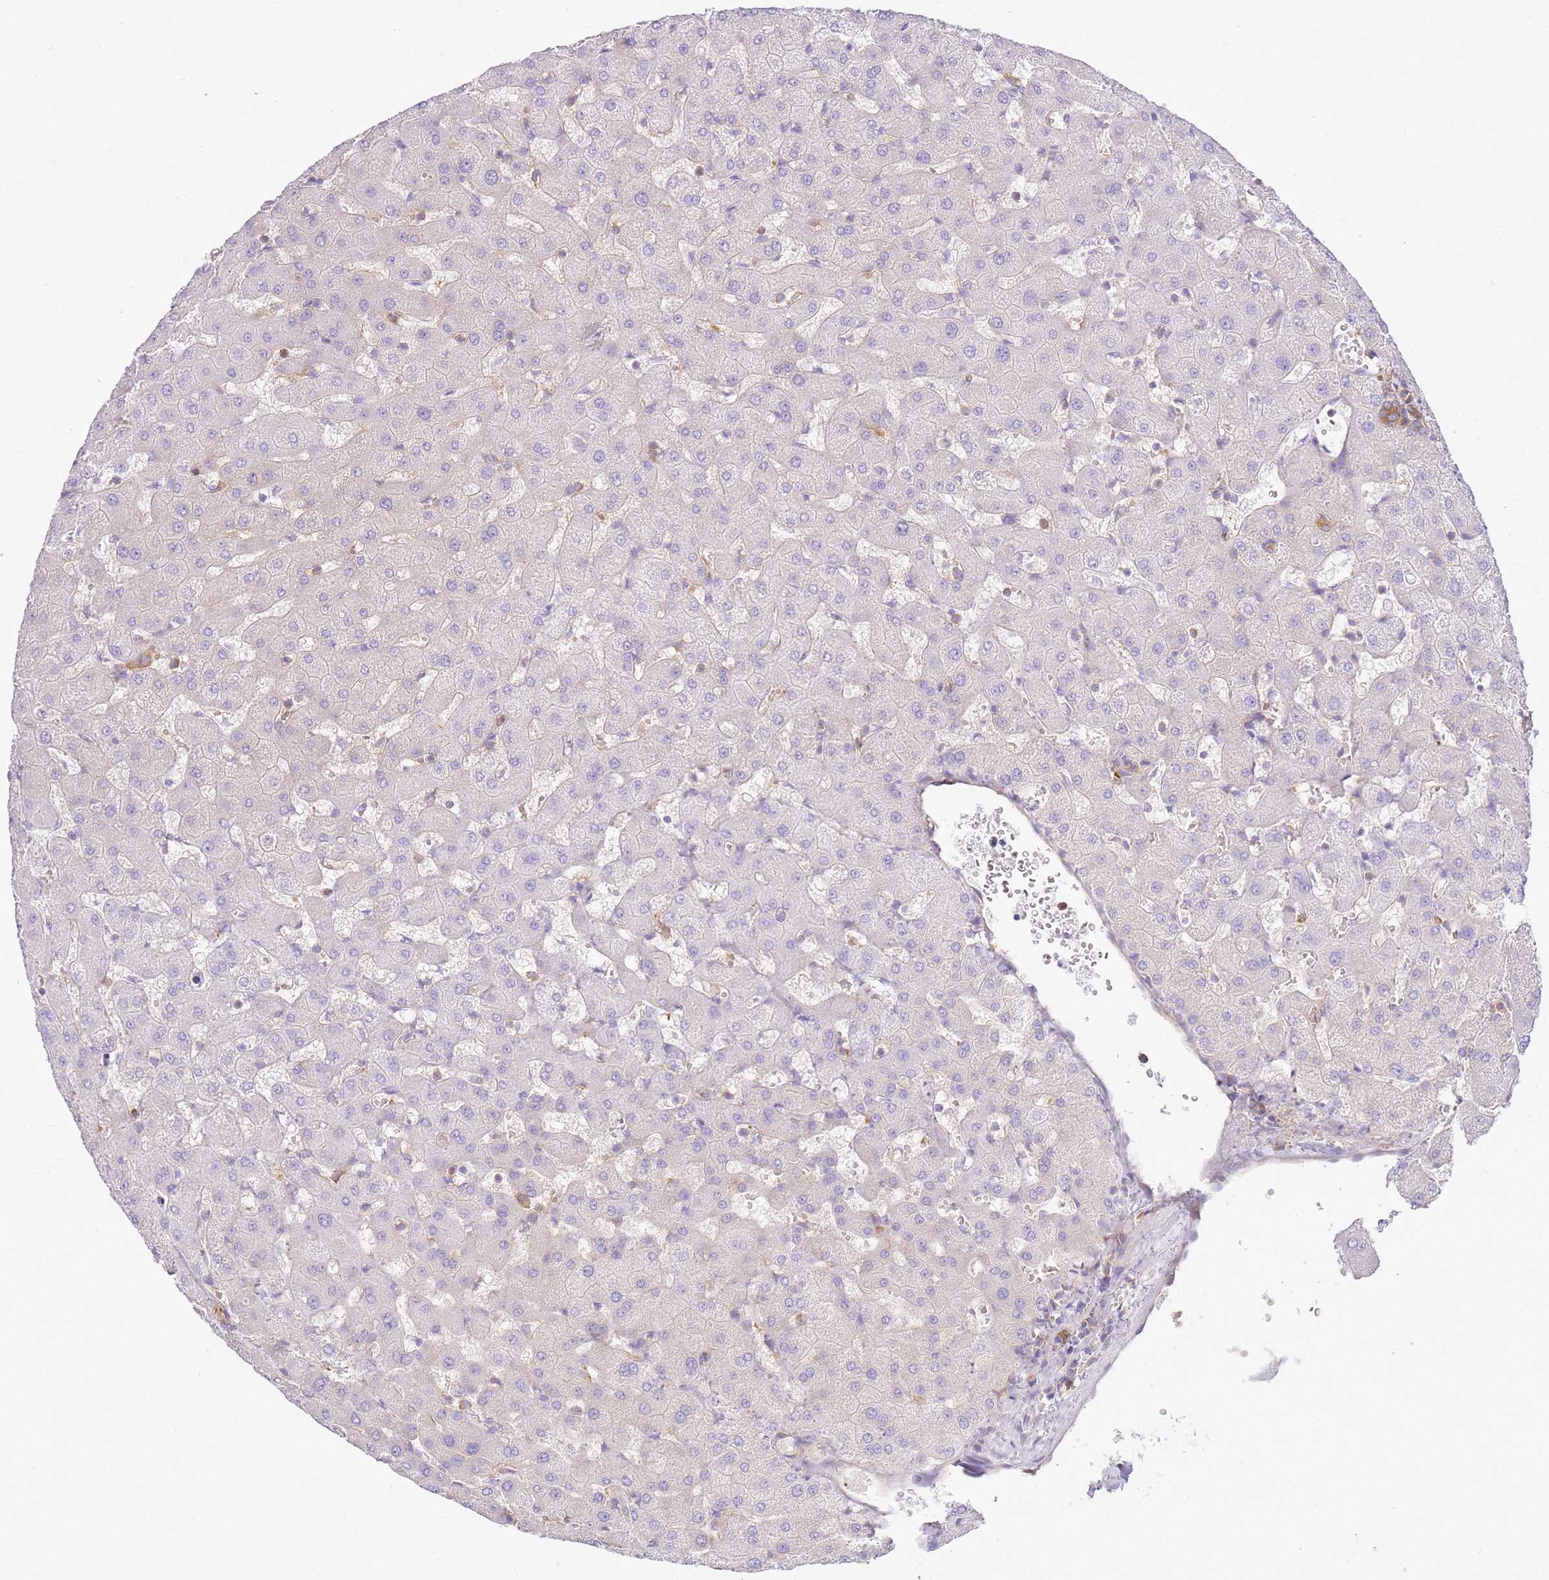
{"staining": {"intensity": "moderate", "quantity": ">75%", "location": "cytoplasmic/membranous"}, "tissue": "liver", "cell_type": "Cholangiocytes", "image_type": "normal", "snomed": [{"axis": "morphology", "description": "Normal tissue, NOS"}, {"axis": "topography", "description": "Liver"}], "caption": "Immunohistochemistry (IHC) of normal liver demonstrates medium levels of moderate cytoplasmic/membranous staining in about >75% of cholangiocytes.", "gene": "SNX21", "patient": {"sex": "female", "age": 63}}